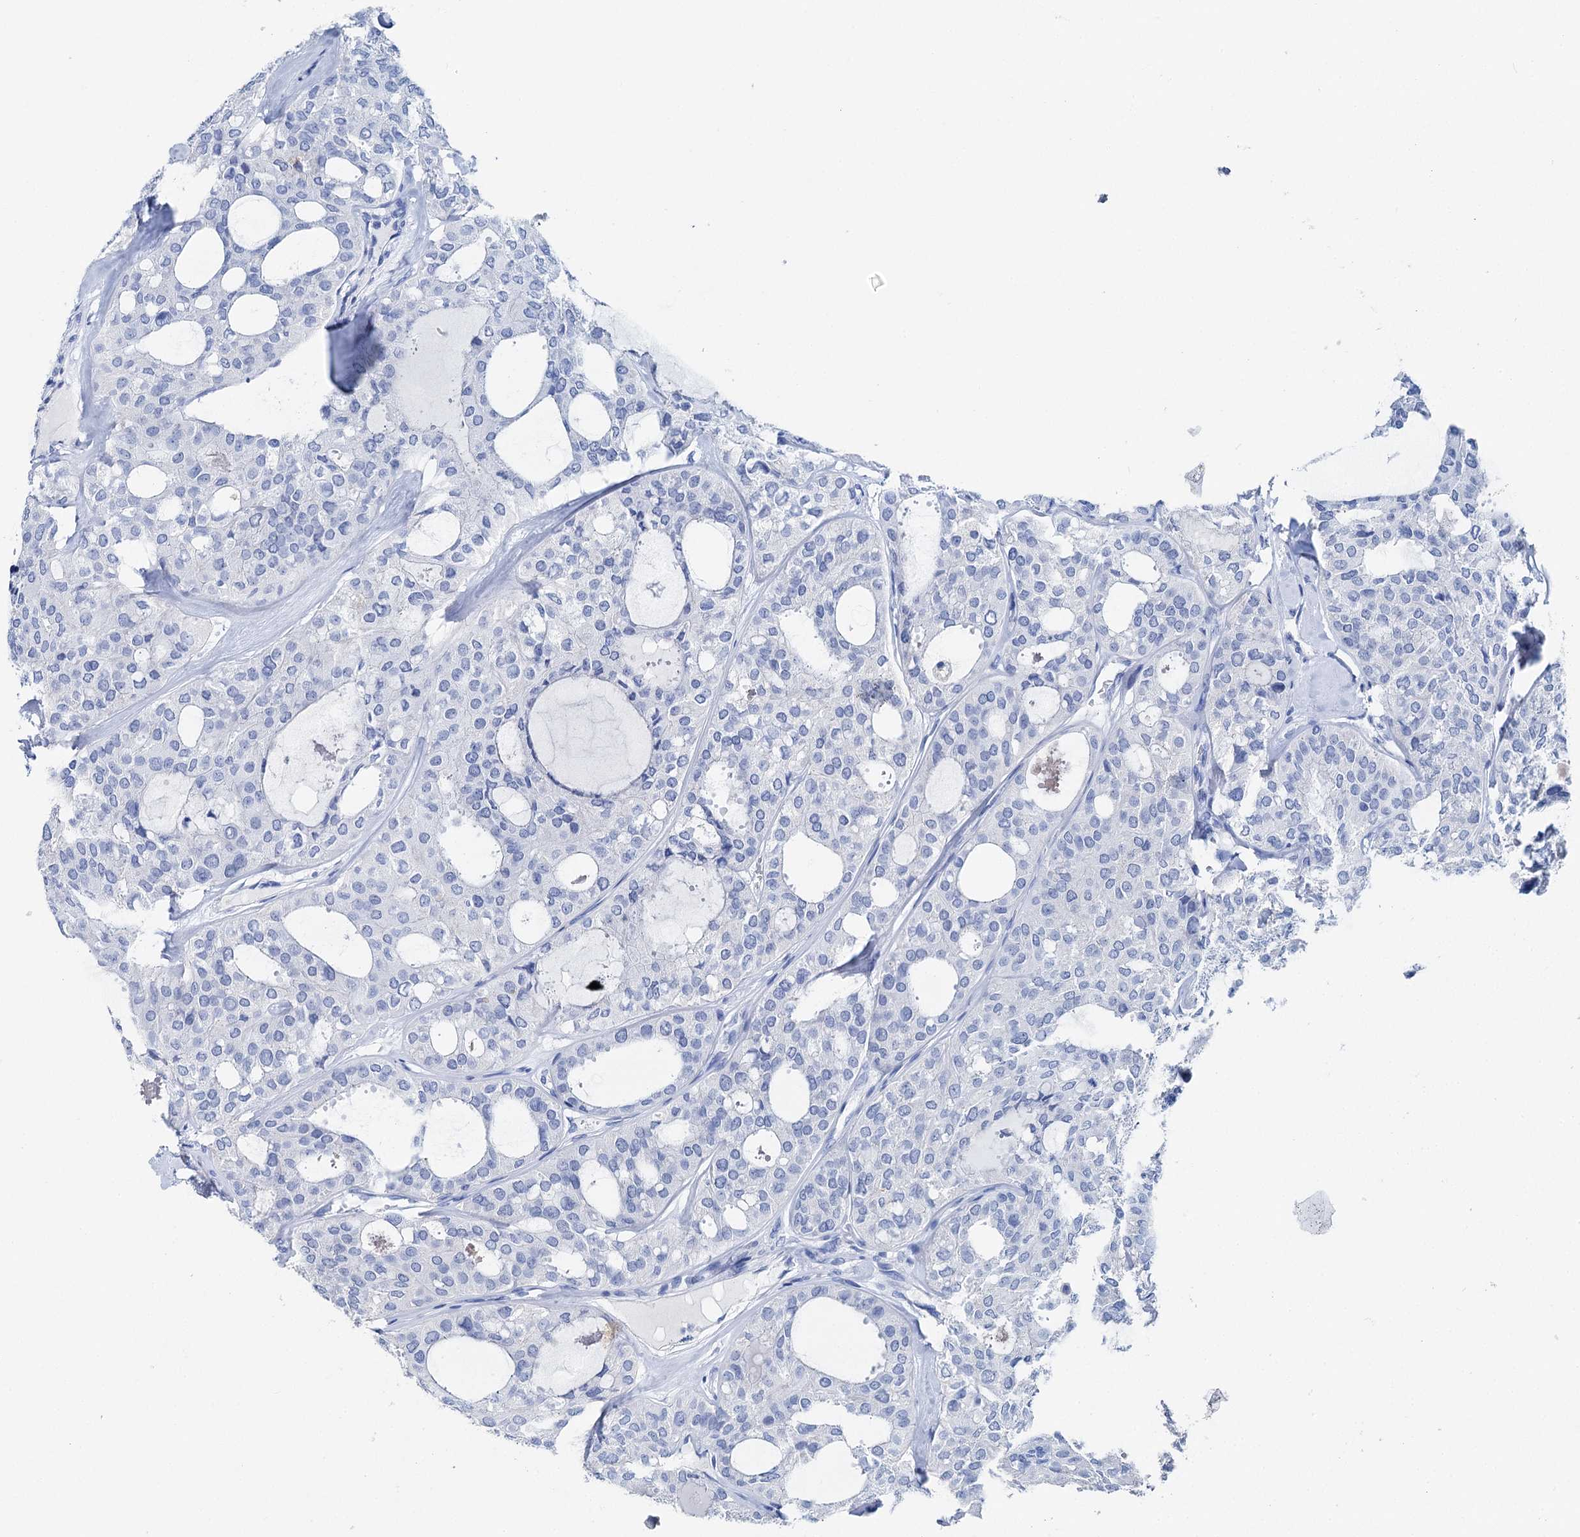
{"staining": {"intensity": "negative", "quantity": "none", "location": "none"}, "tissue": "thyroid cancer", "cell_type": "Tumor cells", "image_type": "cancer", "snomed": [{"axis": "morphology", "description": "Follicular adenoma carcinoma, NOS"}, {"axis": "topography", "description": "Thyroid gland"}], "caption": "IHC of thyroid cancer (follicular adenoma carcinoma) exhibits no expression in tumor cells.", "gene": "BRINP1", "patient": {"sex": "male", "age": 75}}